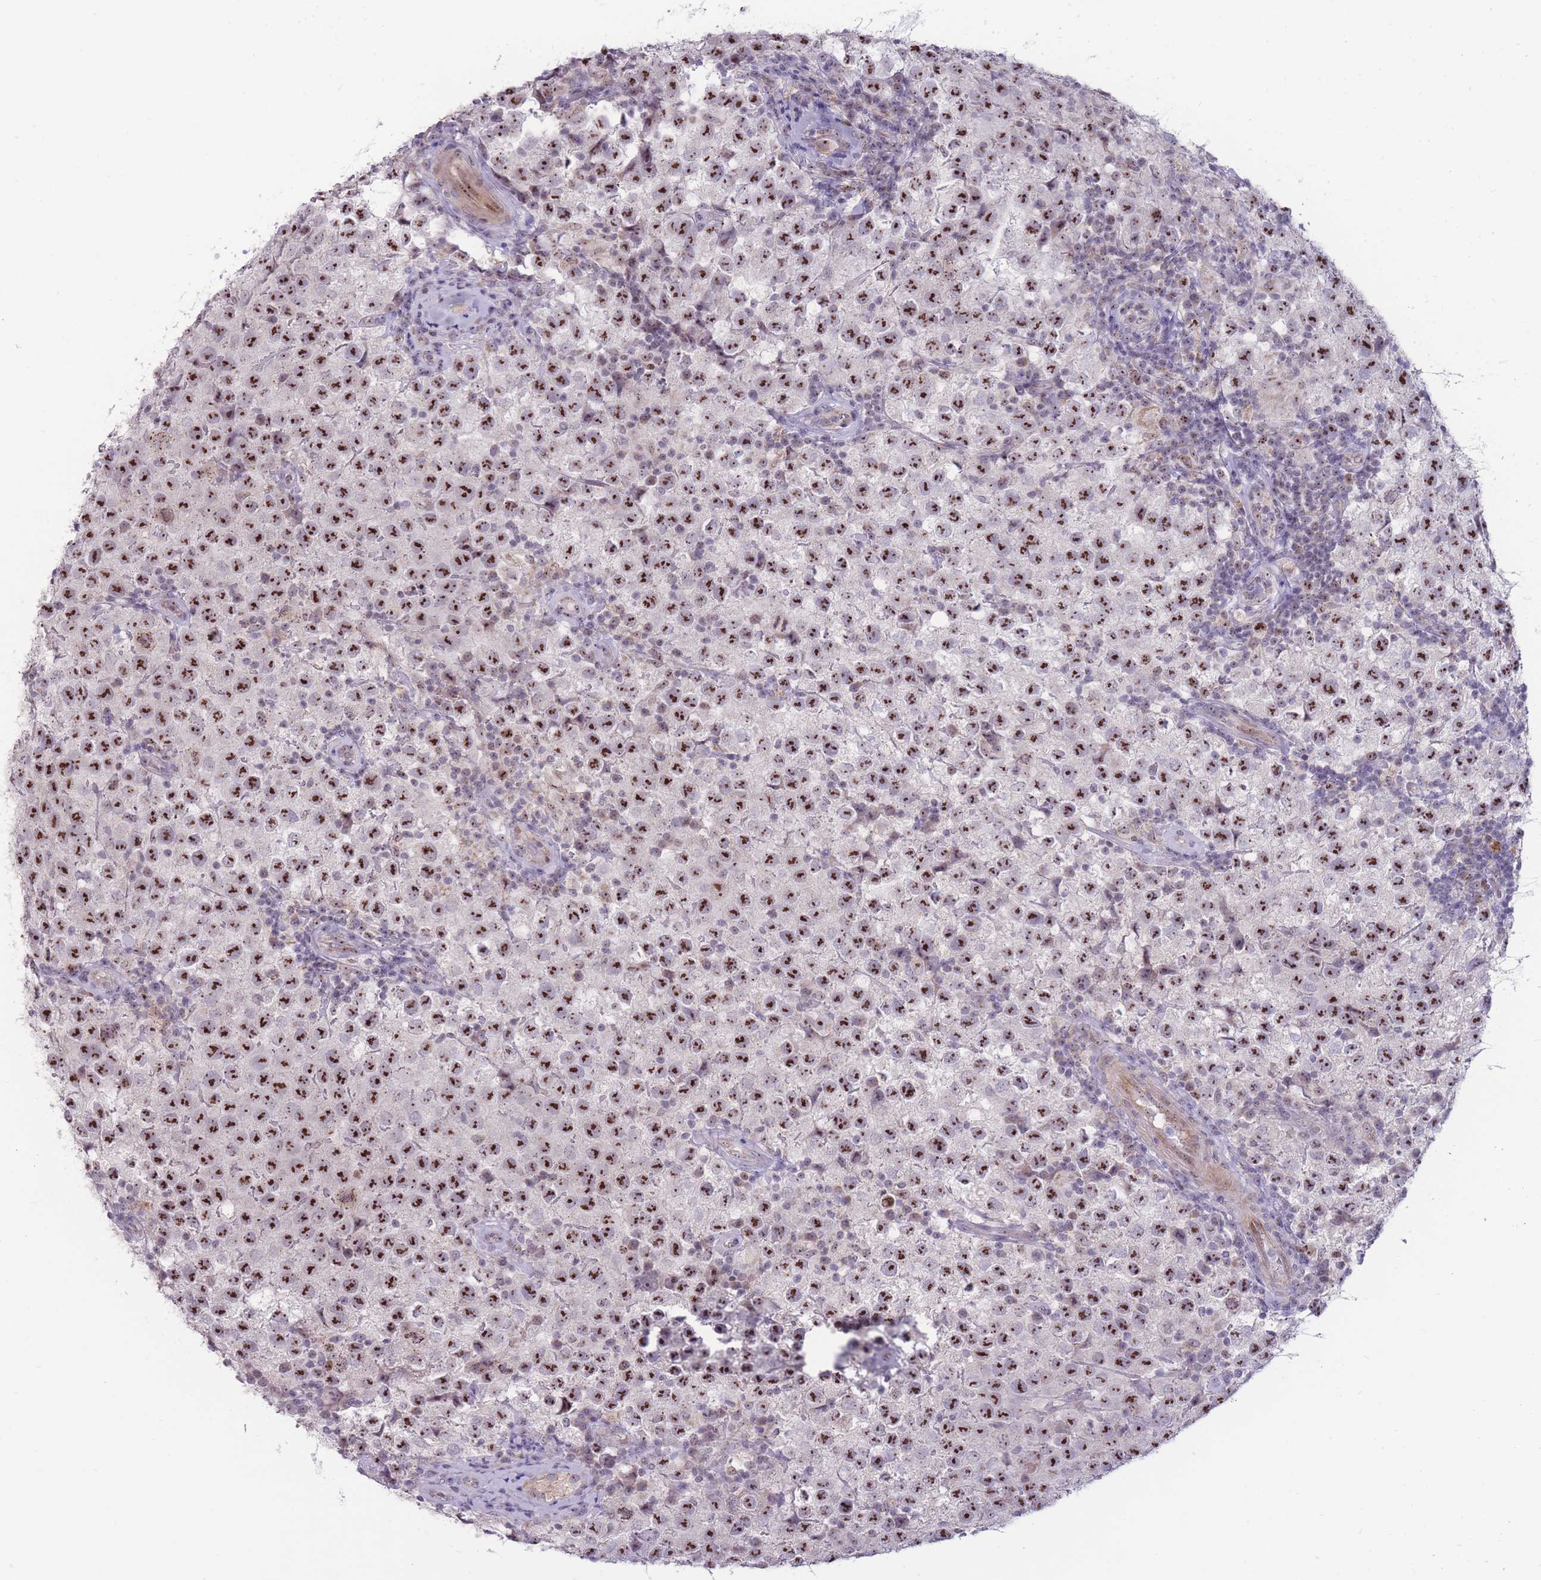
{"staining": {"intensity": "strong", "quantity": ">75%", "location": "nuclear"}, "tissue": "testis cancer", "cell_type": "Tumor cells", "image_type": "cancer", "snomed": [{"axis": "morphology", "description": "Seminoma, NOS"}, {"axis": "morphology", "description": "Carcinoma, Embryonal, NOS"}, {"axis": "topography", "description": "Testis"}], "caption": "Immunohistochemical staining of human testis seminoma demonstrates strong nuclear protein positivity in approximately >75% of tumor cells.", "gene": "MCIDAS", "patient": {"sex": "male", "age": 41}}